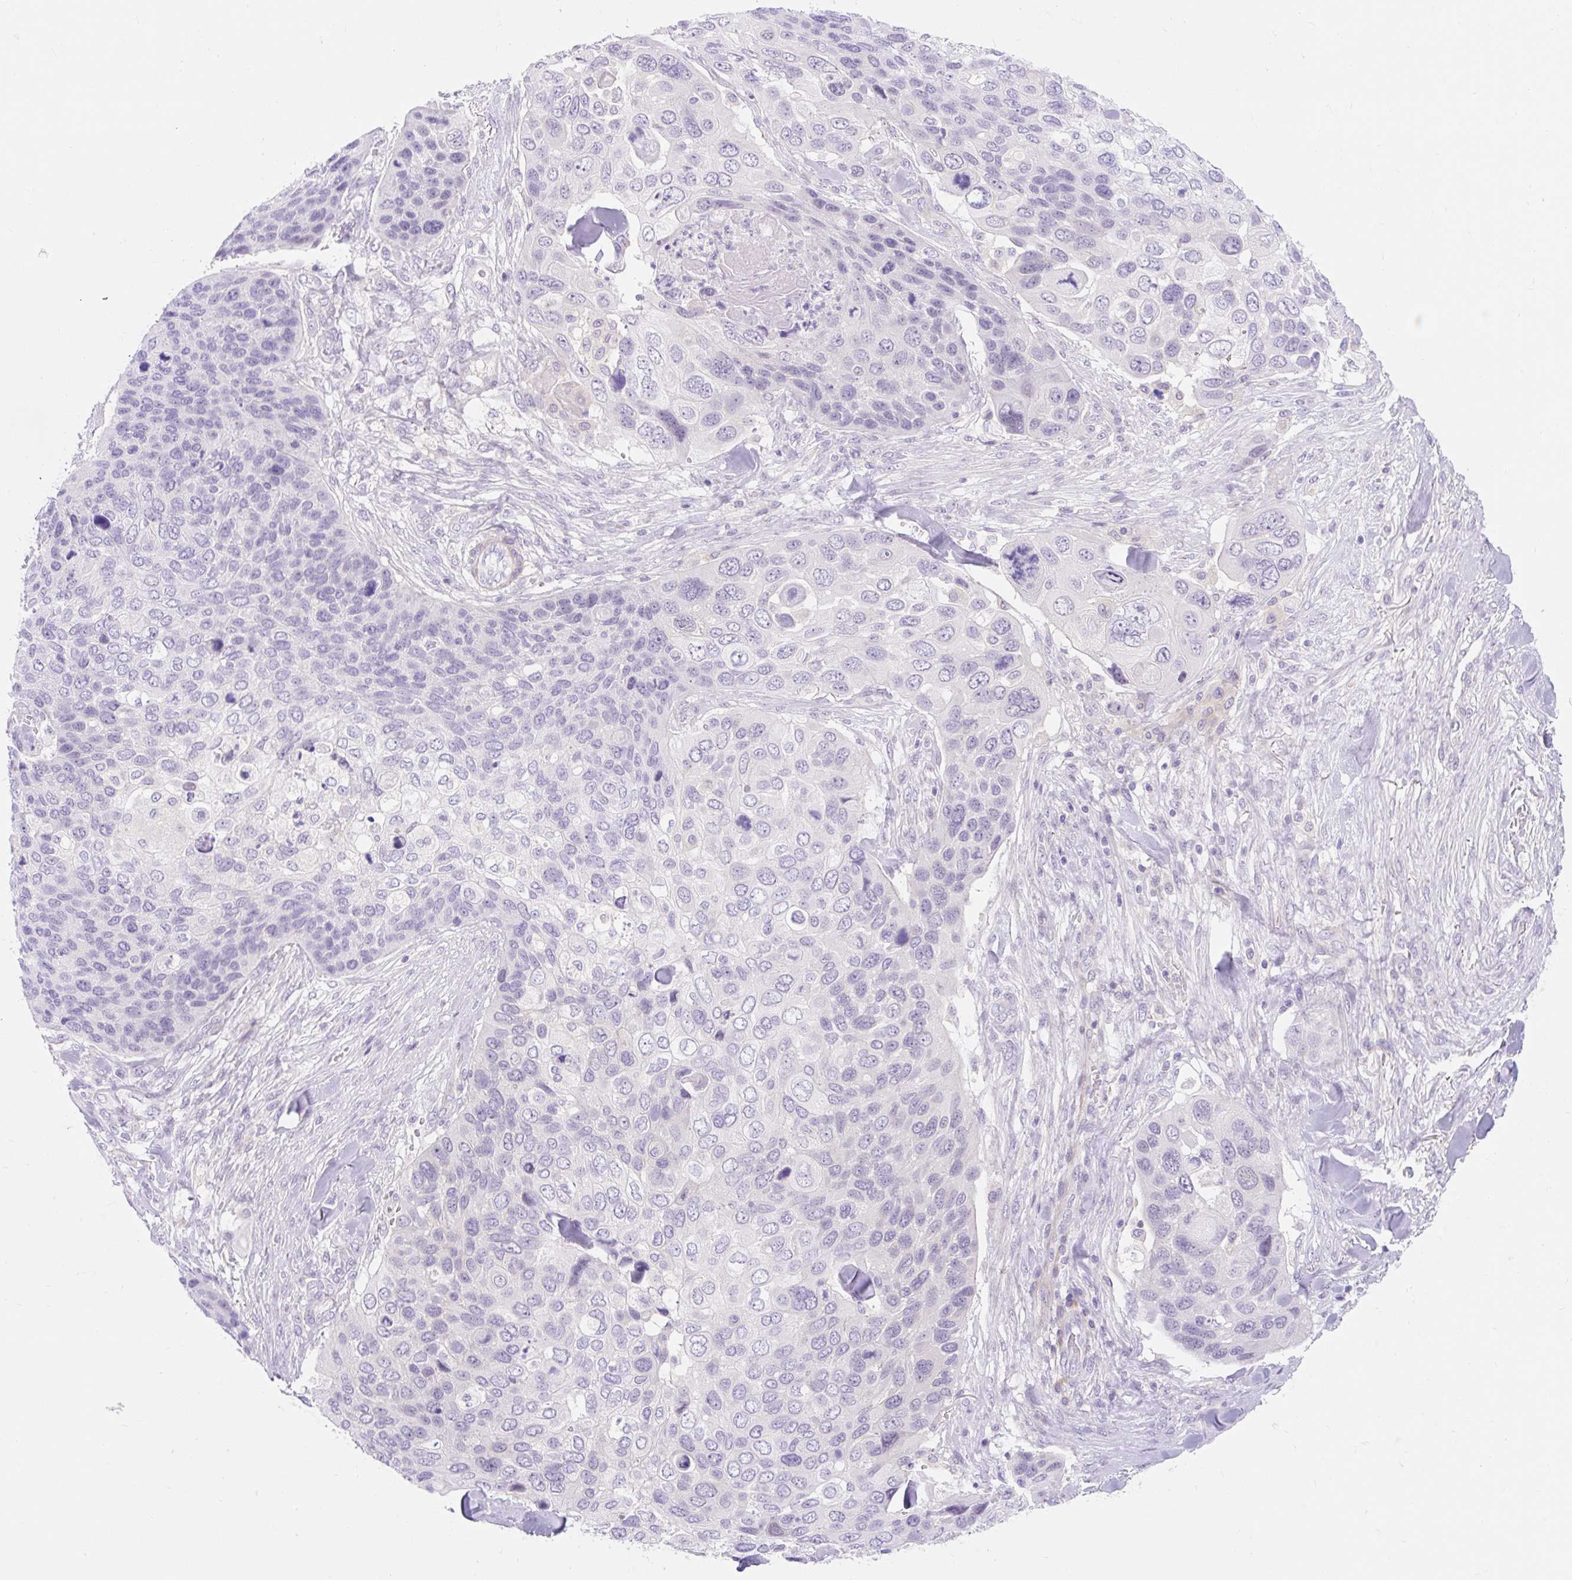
{"staining": {"intensity": "negative", "quantity": "none", "location": "none"}, "tissue": "skin cancer", "cell_type": "Tumor cells", "image_type": "cancer", "snomed": [{"axis": "morphology", "description": "Basal cell carcinoma"}, {"axis": "topography", "description": "Skin"}], "caption": "An IHC histopathology image of basal cell carcinoma (skin) is shown. There is no staining in tumor cells of basal cell carcinoma (skin). (DAB (3,3'-diaminobenzidine) immunohistochemistry (IHC) with hematoxylin counter stain).", "gene": "SLC28A1", "patient": {"sex": "female", "age": 74}}